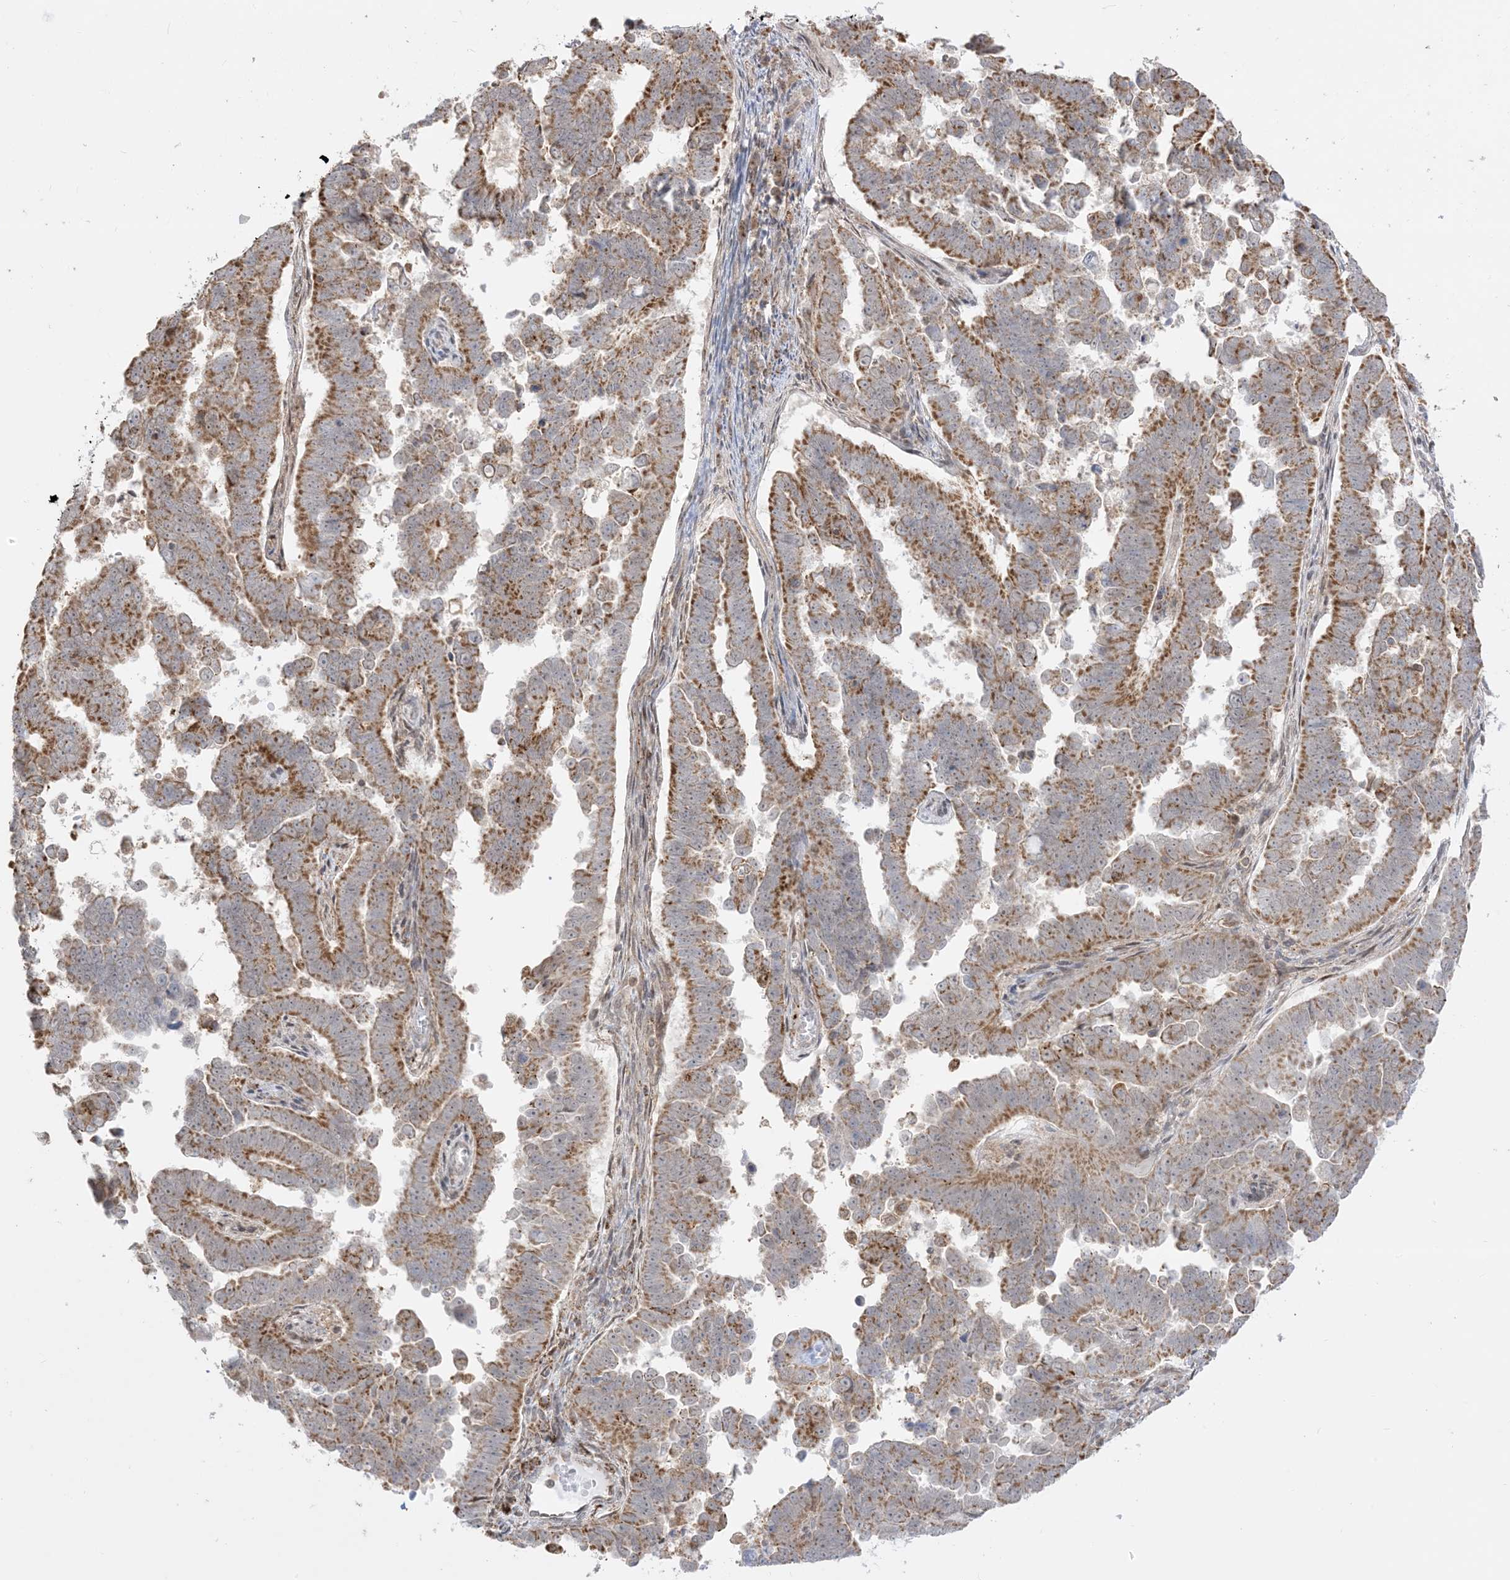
{"staining": {"intensity": "moderate", "quantity": ">75%", "location": "cytoplasmic/membranous"}, "tissue": "endometrial cancer", "cell_type": "Tumor cells", "image_type": "cancer", "snomed": [{"axis": "morphology", "description": "Adenocarcinoma, NOS"}, {"axis": "topography", "description": "Endometrium"}], "caption": "High-magnification brightfield microscopy of adenocarcinoma (endometrial) stained with DAB (brown) and counterstained with hematoxylin (blue). tumor cells exhibit moderate cytoplasmic/membranous staining is identified in approximately>75% of cells.", "gene": "KANSL3", "patient": {"sex": "female", "age": 75}}